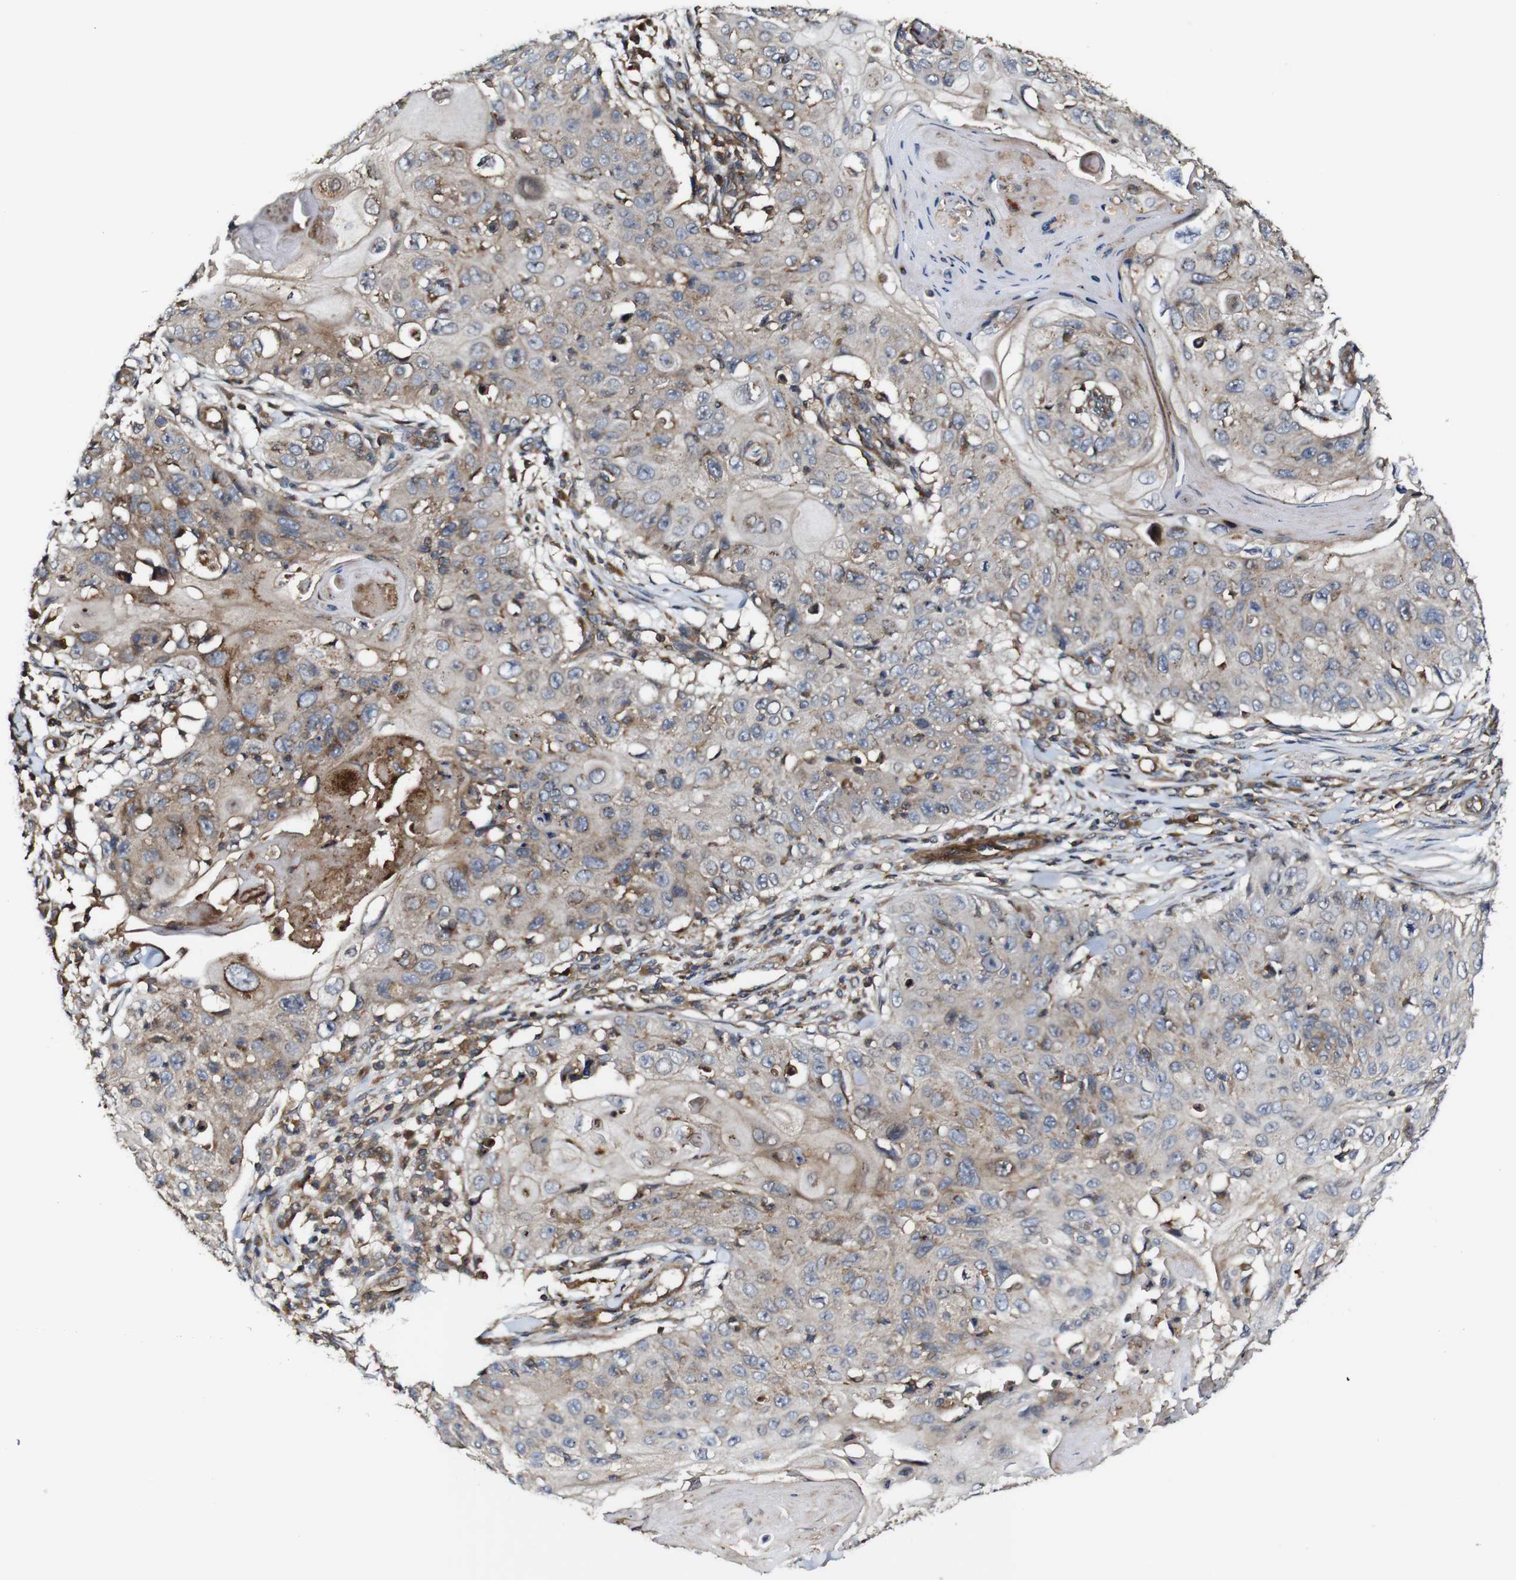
{"staining": {"intensity": "moderate", "quantity": "<25%", "location": "cytoplasmic/membranous"}, "tissue": "skin cancer", "cell_type": "Tumor cells", "image_type": "cancer", "snomed": [{"axis": "morphology", "description": "Squamous cell carcinoma, NOS"}, {"axis": "topography", "description": "Skin"}], "caption": "Approximately <25% of tumor cells in human skin cancer (squamous cell carcinoma) display moderate cytoplasmic/membranous protein expression as visualized by brown immunohistochemical staining.", "gene": "TNIK", "patient": {"sex": "male", "age": 86}}